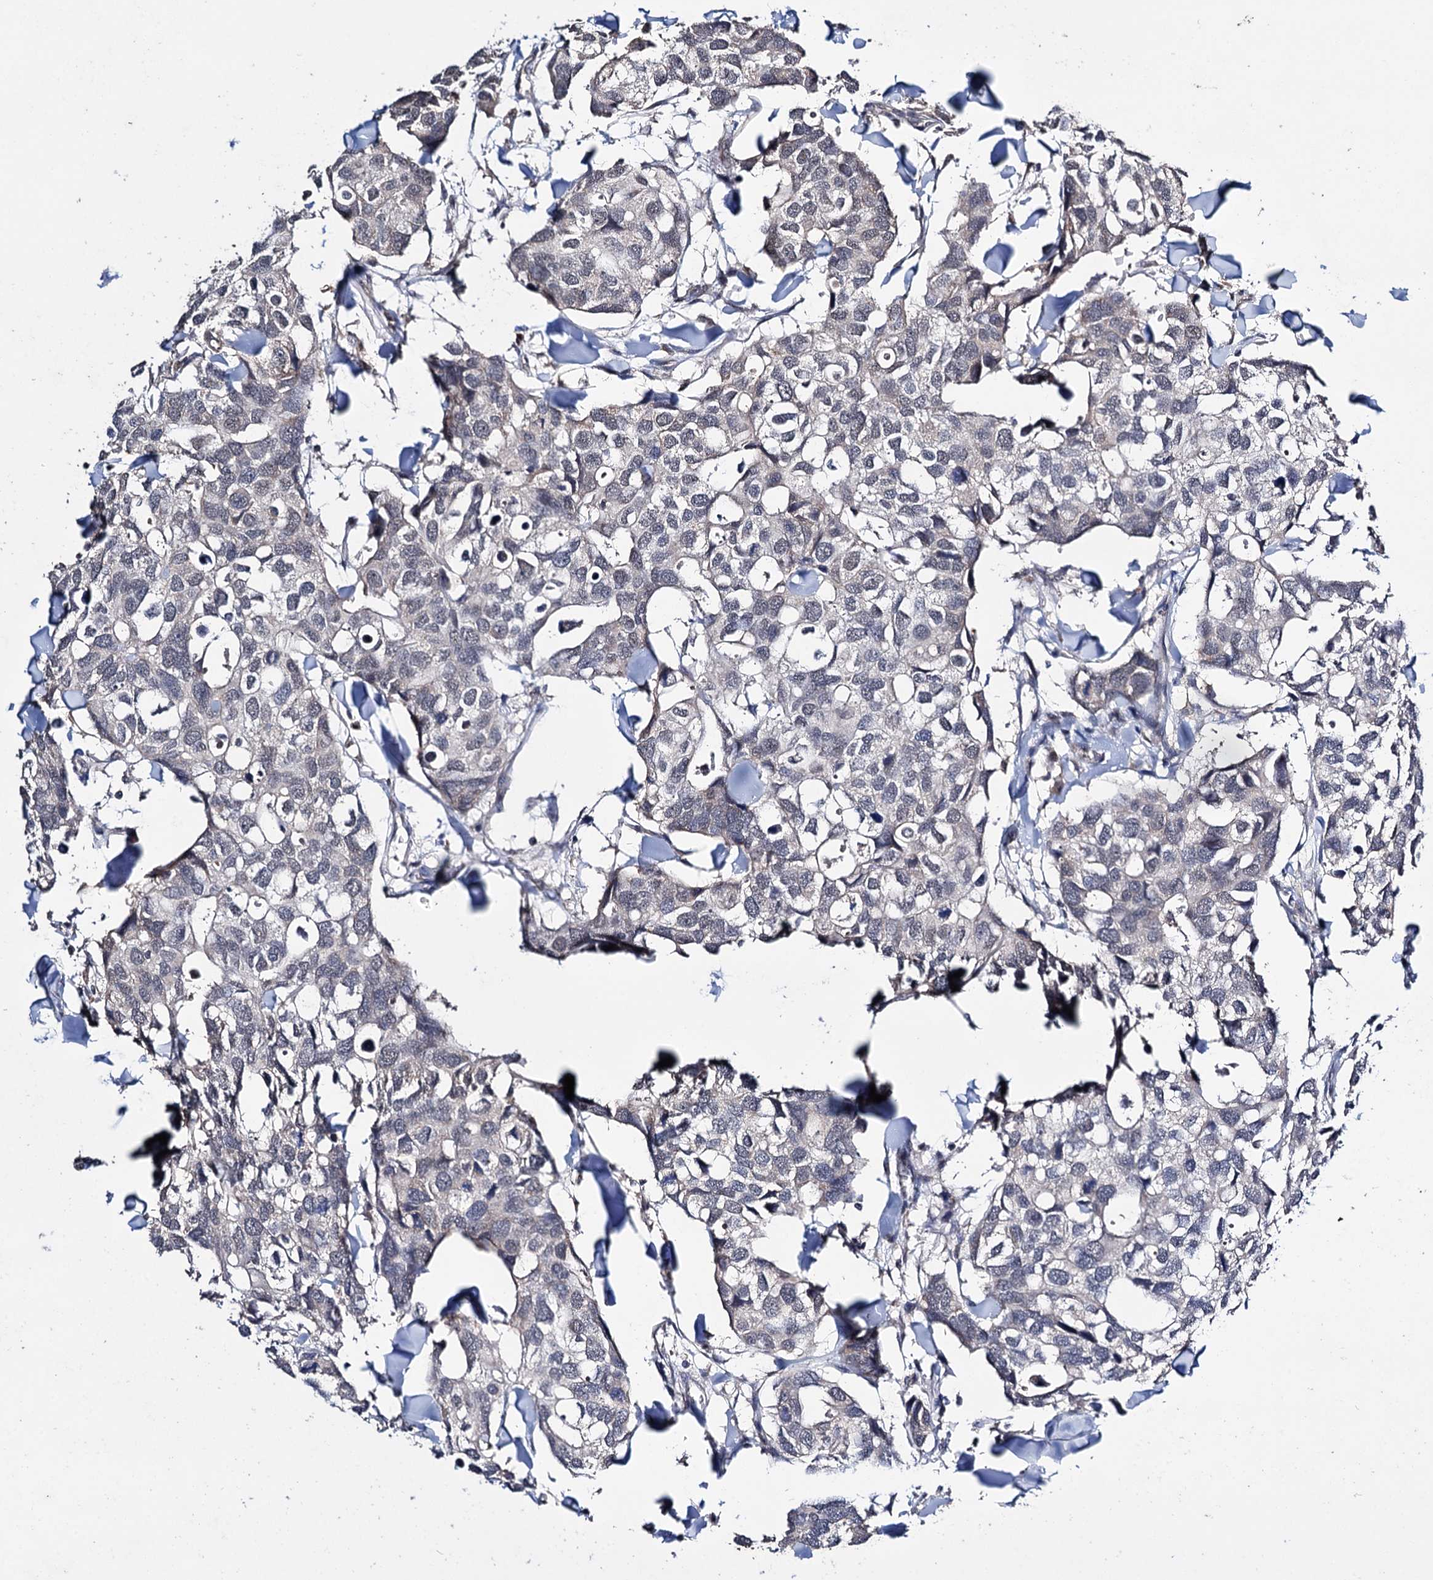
{"staining": {"intensity": "negative", "quantity": "none", "location": "none"}, "tissue": "breast cancer", "cell_type": "Tumor cells", "image_type": "cancer", "snomed": [{"axis": "morphology", "description": "Duct carcinoma"}, {"axis": "topography", "description": "Breast"}], "caption": "Infiltrating ductal carcinoma (breast) stained for a protein using IHC exhibits no staining tumor cells.", "gene": "CLPB", "patient": {"sex": "female", "age": 83}}